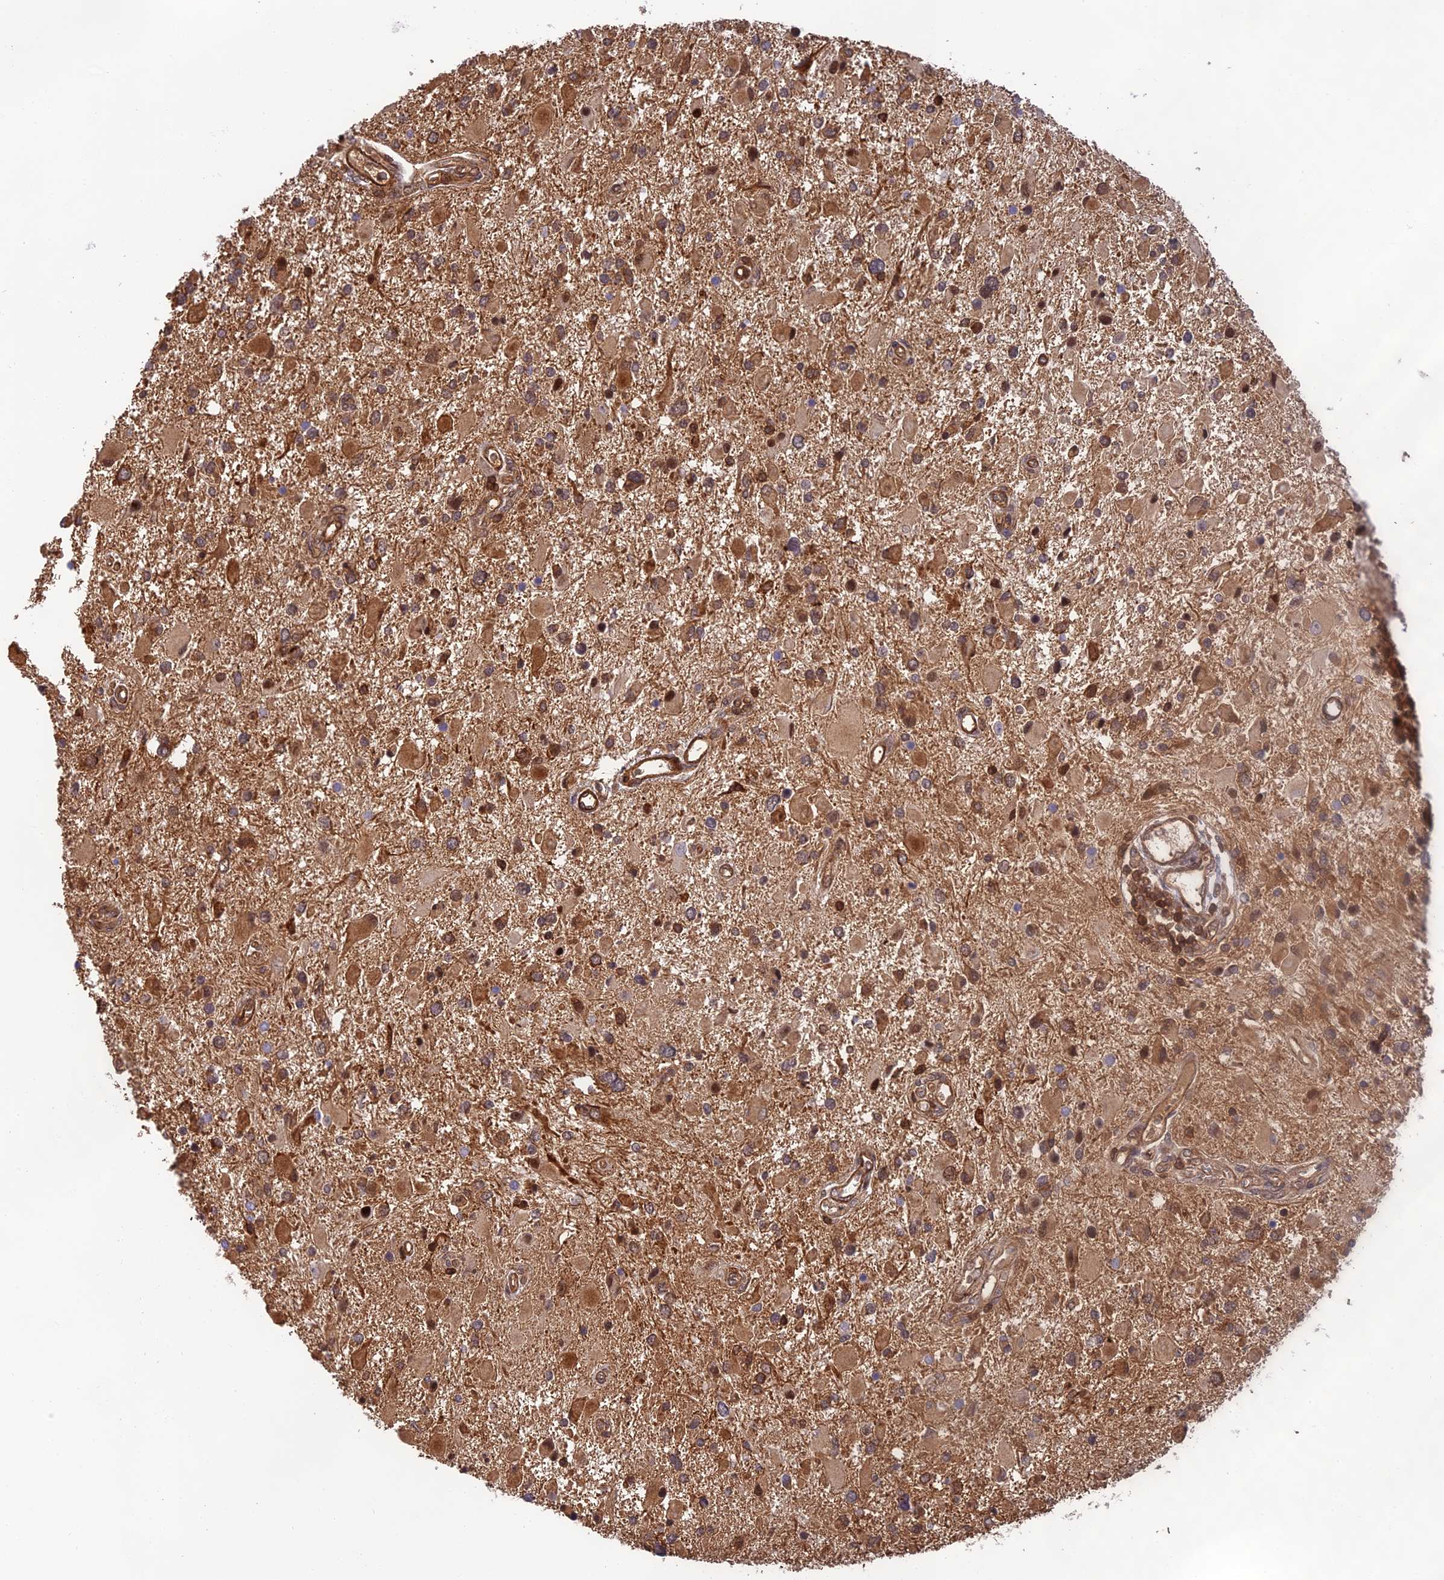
{"staining": {"intensity": "moderate", "quantity": ">75%", "location": "cytoplasmic/membranous"}, "tissue": "glioma", "cell_type": "Tumor cells", "image_type": "cancer", "snomed": [{"axis": "morphology", "description": "Glioma, malignant, High grade"}, {"axis": "topography", "description": "Brain"}], "caption": "Moderate cytoplasmic/membranous protein positivity is present in about >75% of tumor cells in glioma.", "gene": "OSBPL1A", "patient": {"sex": "male", "age": 53}}